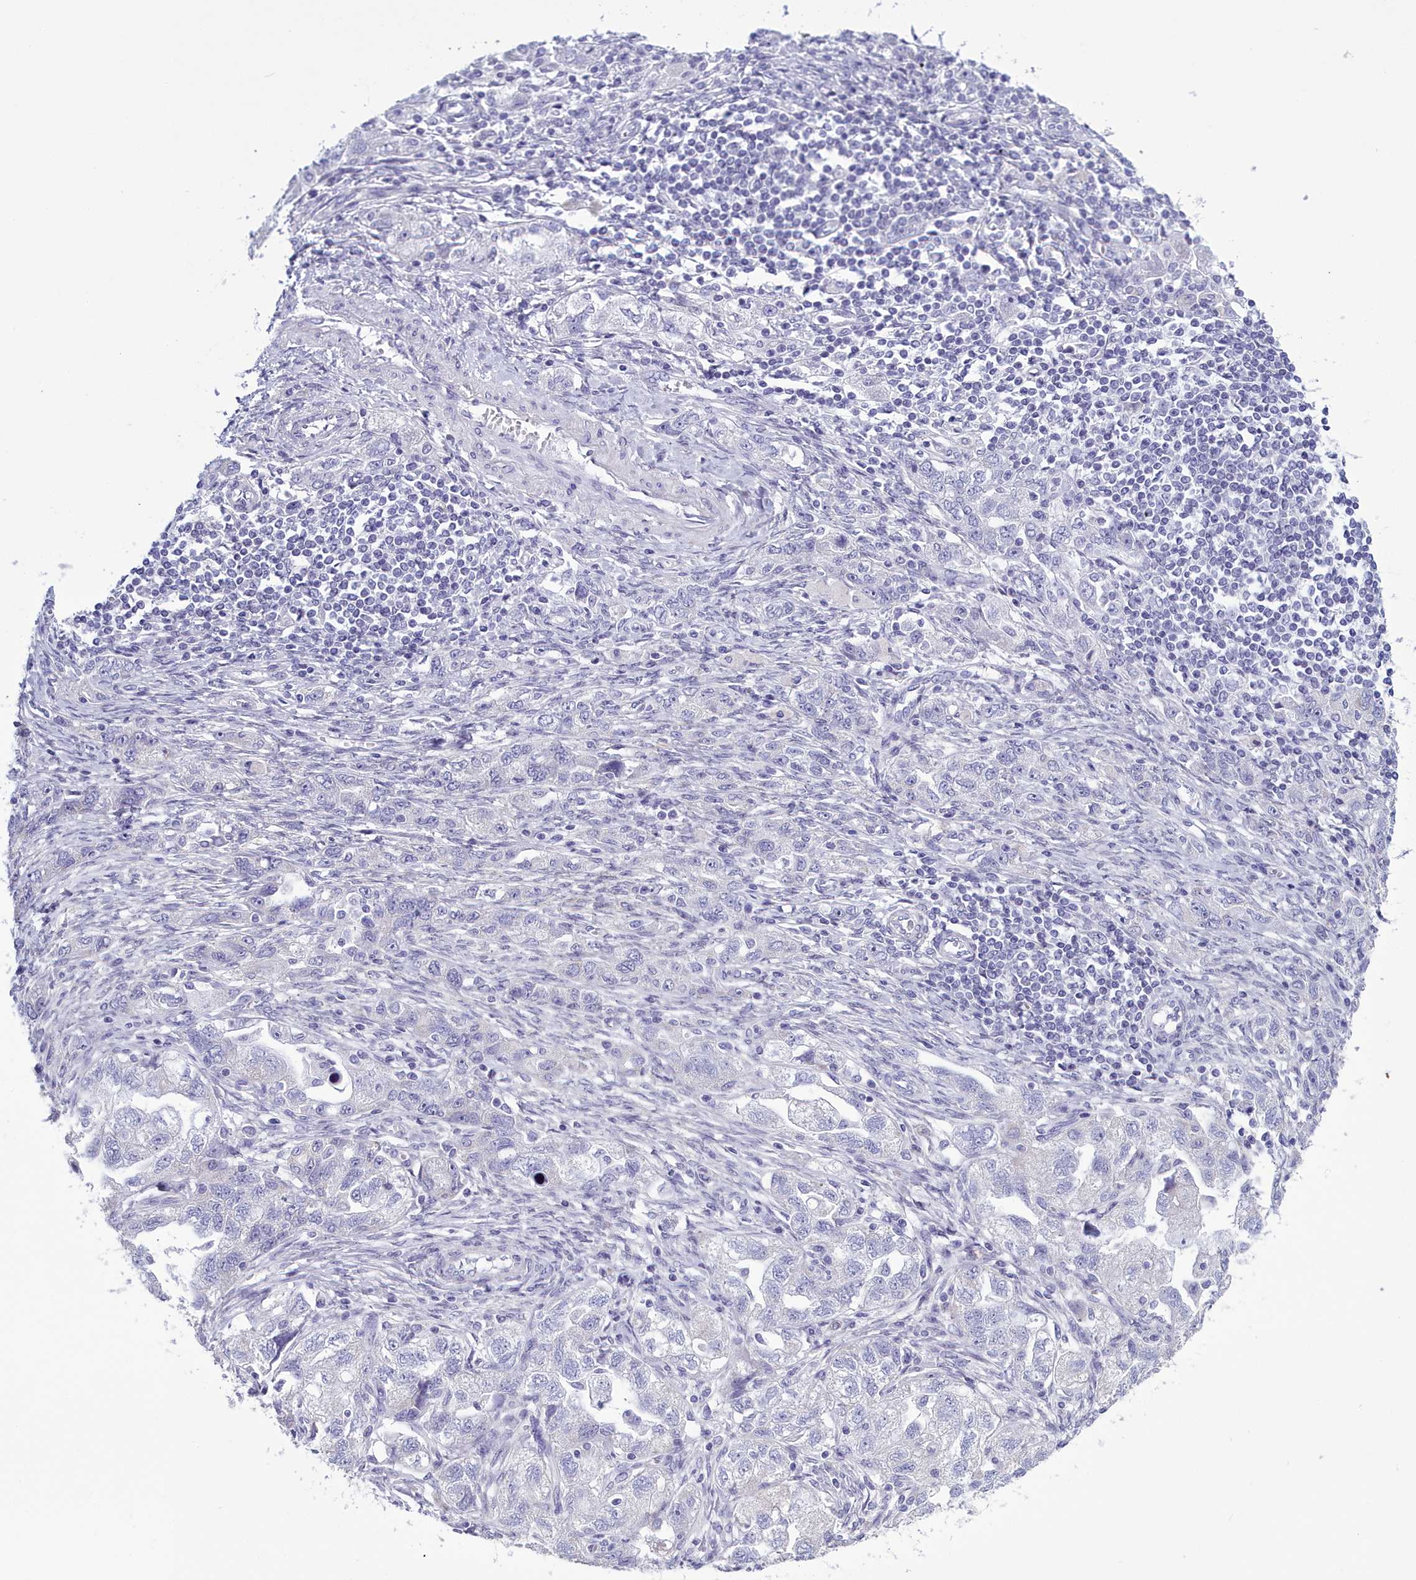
{"staining": {"intensity": "negative", "quantity": "none", "location": "none"}, "tissue": "ovarian cancer", "cell_type": "Tumor cells", "image_type": "cancer", "snomed": [{"axis": "morphology", "description": "Carcinoma, NOS"}, {"axis": "morphology", "description": "Cystadenocarcinoma, serous, NOS"}, {"axis": "topography", "description": "Ovary"}], "caption": "High magnification brightfield microscopy of ovarian cancer (serous cystadenocarcinoma) stained with DAB (3,3'-diaminobenzidine) (brown) and counterstained with hematoxylin (blue): tumor cells show no significant staining.", "gene": "MAP6", "patient": {"sex": "female", "age": 69}}